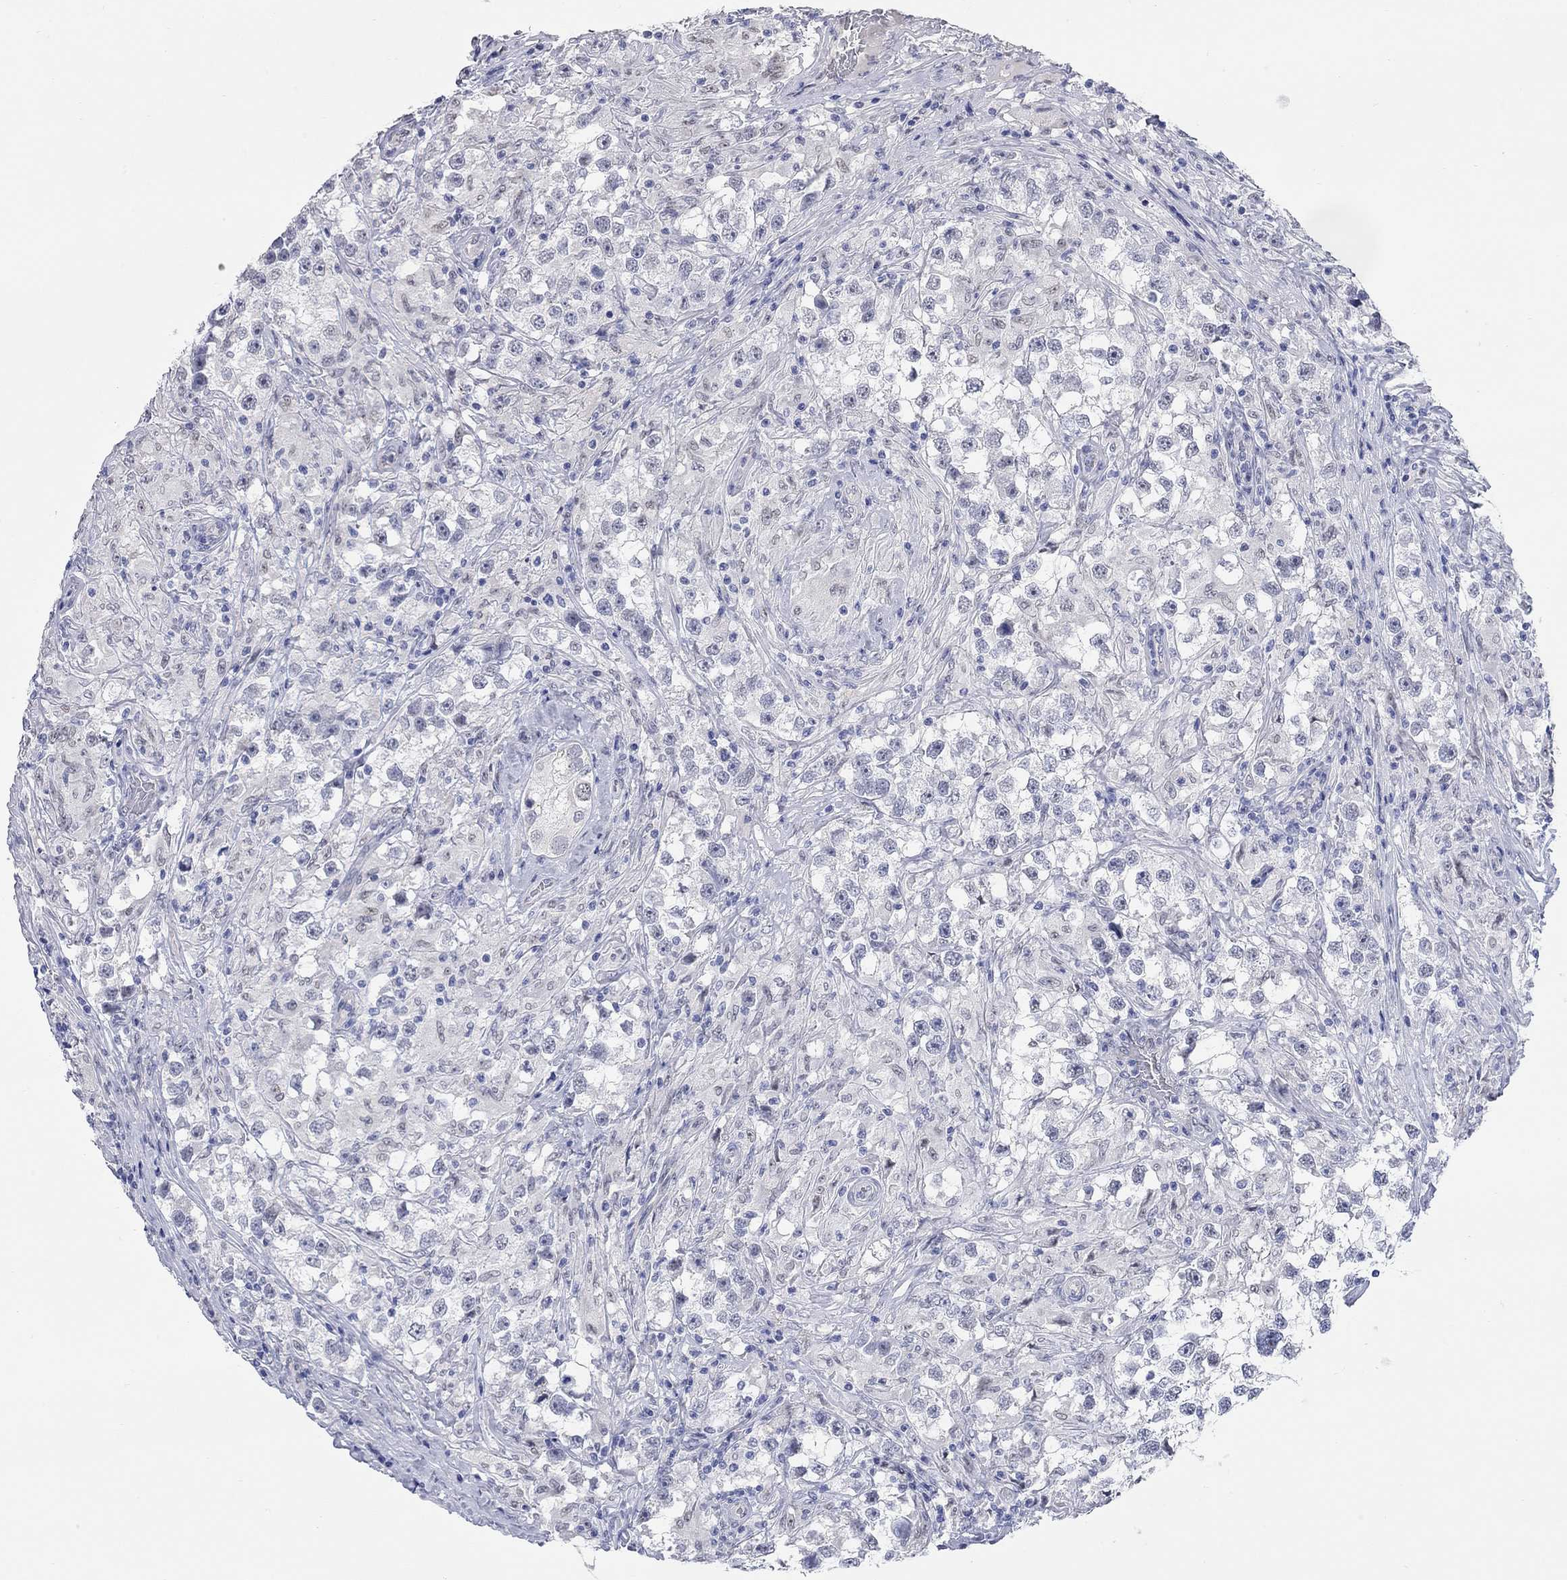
{"staining": {"intensity": "negative", "quantity": "none", "location": "none"}, "tissue": "testis cancer", "cell_type": "Tumor cells", "image_type": "cancer", "snomed": [{"axis": "morphology", "description": "Seminoma, NOS"}, {"axis": "topography", "description": "Testis"}], "caption": "Immunohistochemistry image of neoplastic tissue: human testis cancer (seminoma) stained with DAB reveals no significant protein staining in tumor cells. (Immunohistochemistry, brightfield microscopy, high magnification).", "gene": "WASF3", "patient": {"sex": "male", "age": 46}}